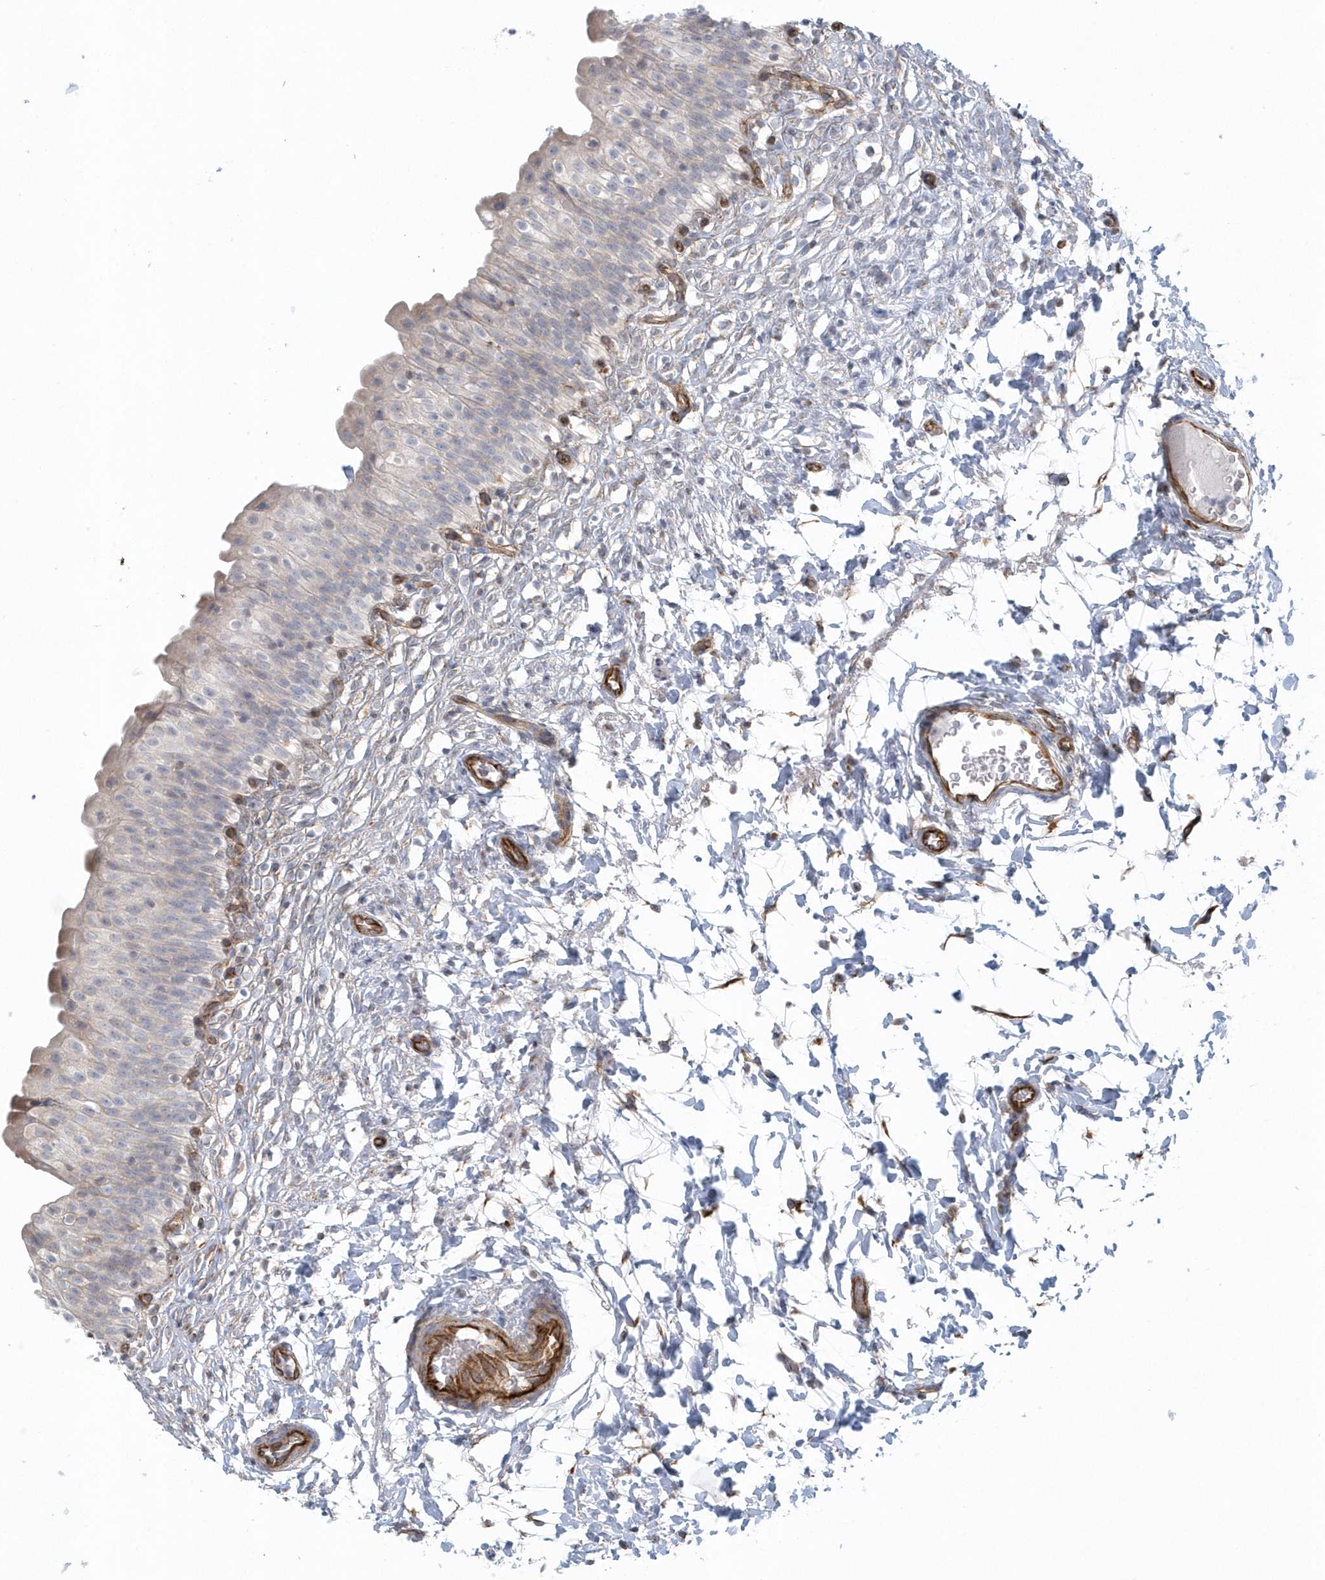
{"staining": {"intensity": "weak", "quantity": "25%-75%", "location": "cytoplasmic/membranous"}, "tissue": "urinary bladder", "cell_type": "Urothelial cells", "image_type": "normal", "snomed": [{"axis": "morphology", "description": "Normal tissue, NOS"}, {"axis": "topography", "description": "Urinary bladder"}], "caption": "A high-resolution histopathology image shows immunohistochemistry (IHC) staining of unremarkable urinary bladder, which displays weak cytoplasmic/membranous staining in approximately 25%-75% of urothelial cells.", "gene": "GPR152", "patient": {"sex": "male", "age": 55}}